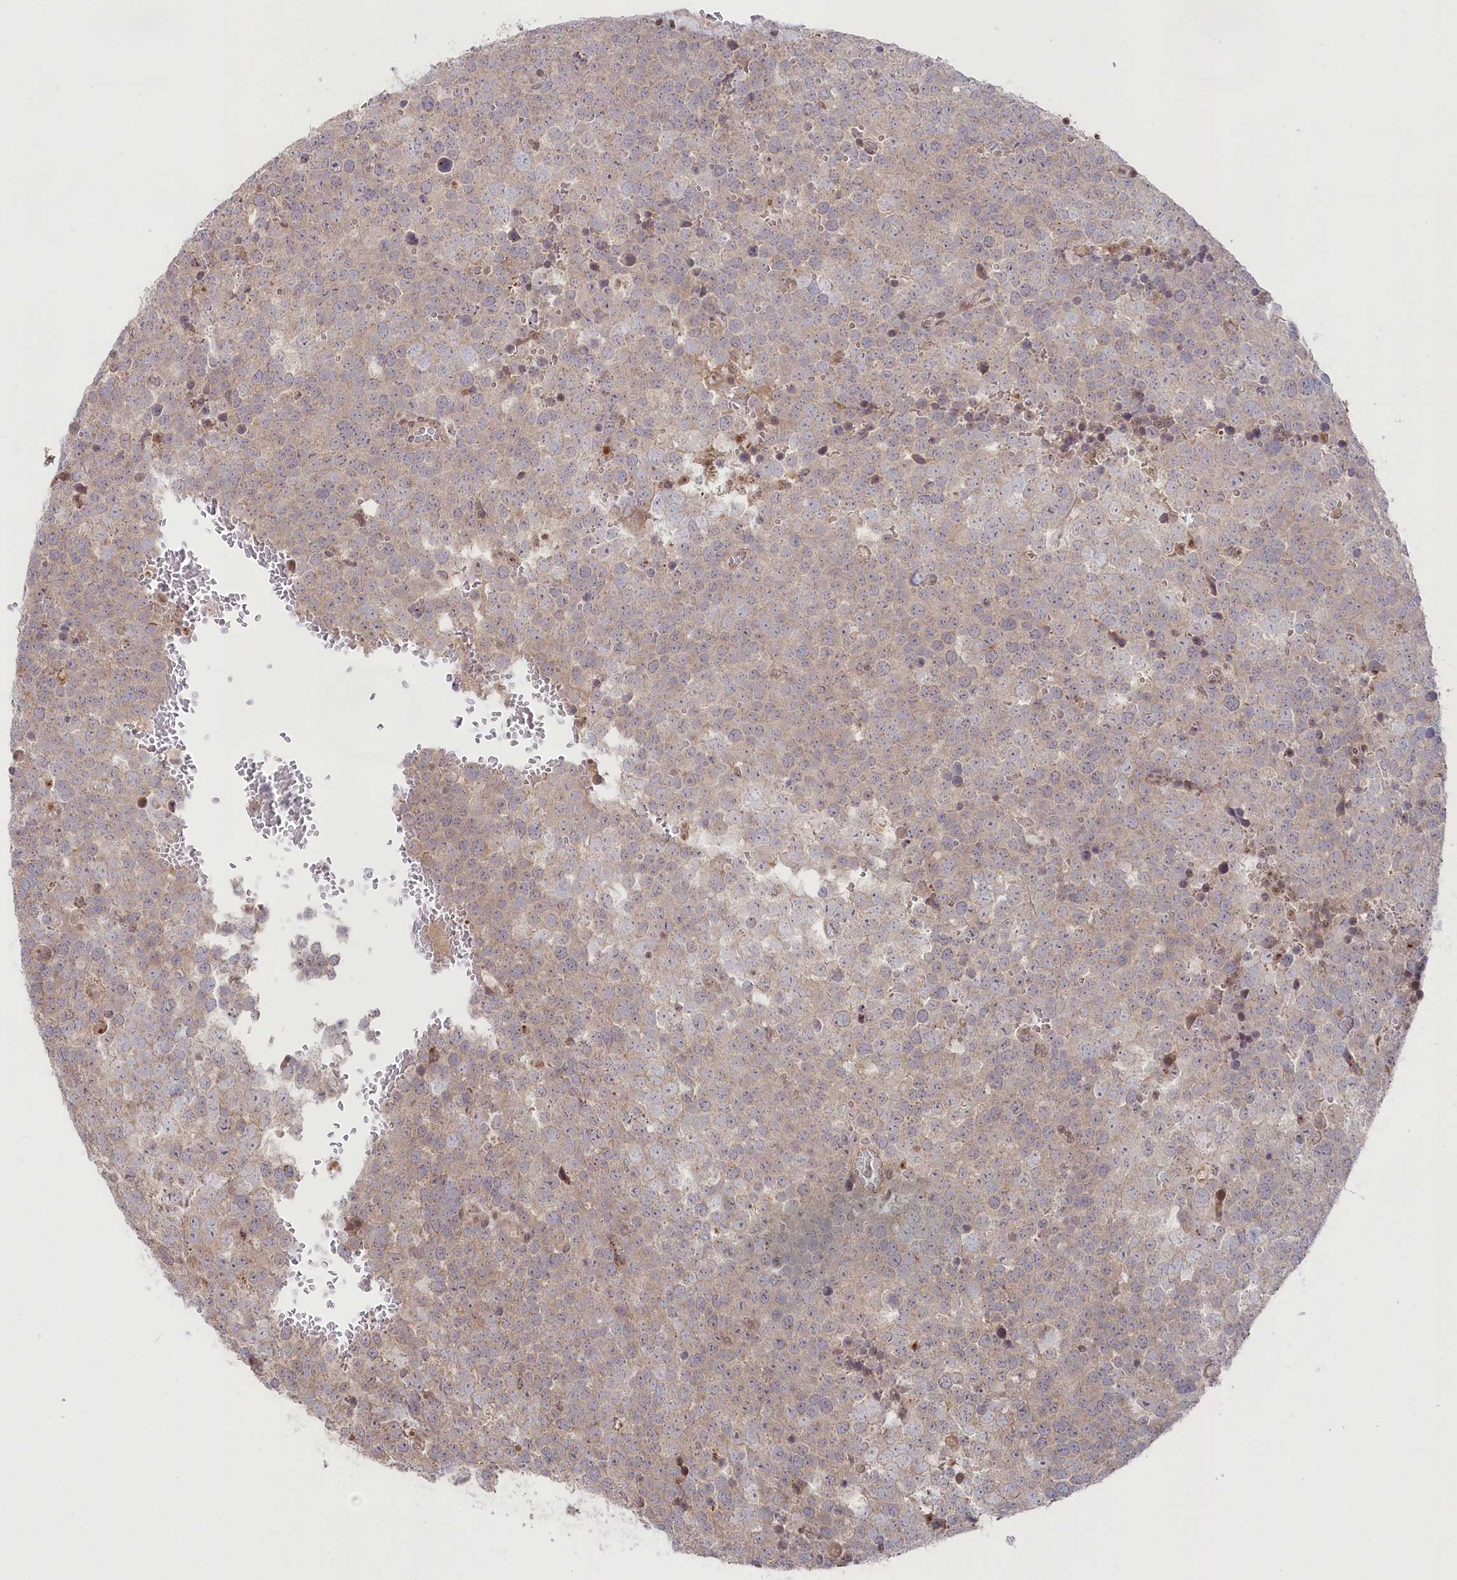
{"staining": {"intensity": "weak", "quantity": "<25%", "location": "nuclear"}, "tissue": "testis cancer", "cell_type": "Tumor cells", "image_type": "cancer", "snomed": [{"axis": "morphology", "description": "Seminoma, NOS"}, {"axis": "topography", "description": "Testis"}], "caption": "Immunohistochemical staining of seminoma (testis) demonstrates no significant staining in tumor cells.", "gene": "CGGBP1", "patient": {"sex": "male", "age": 71}}